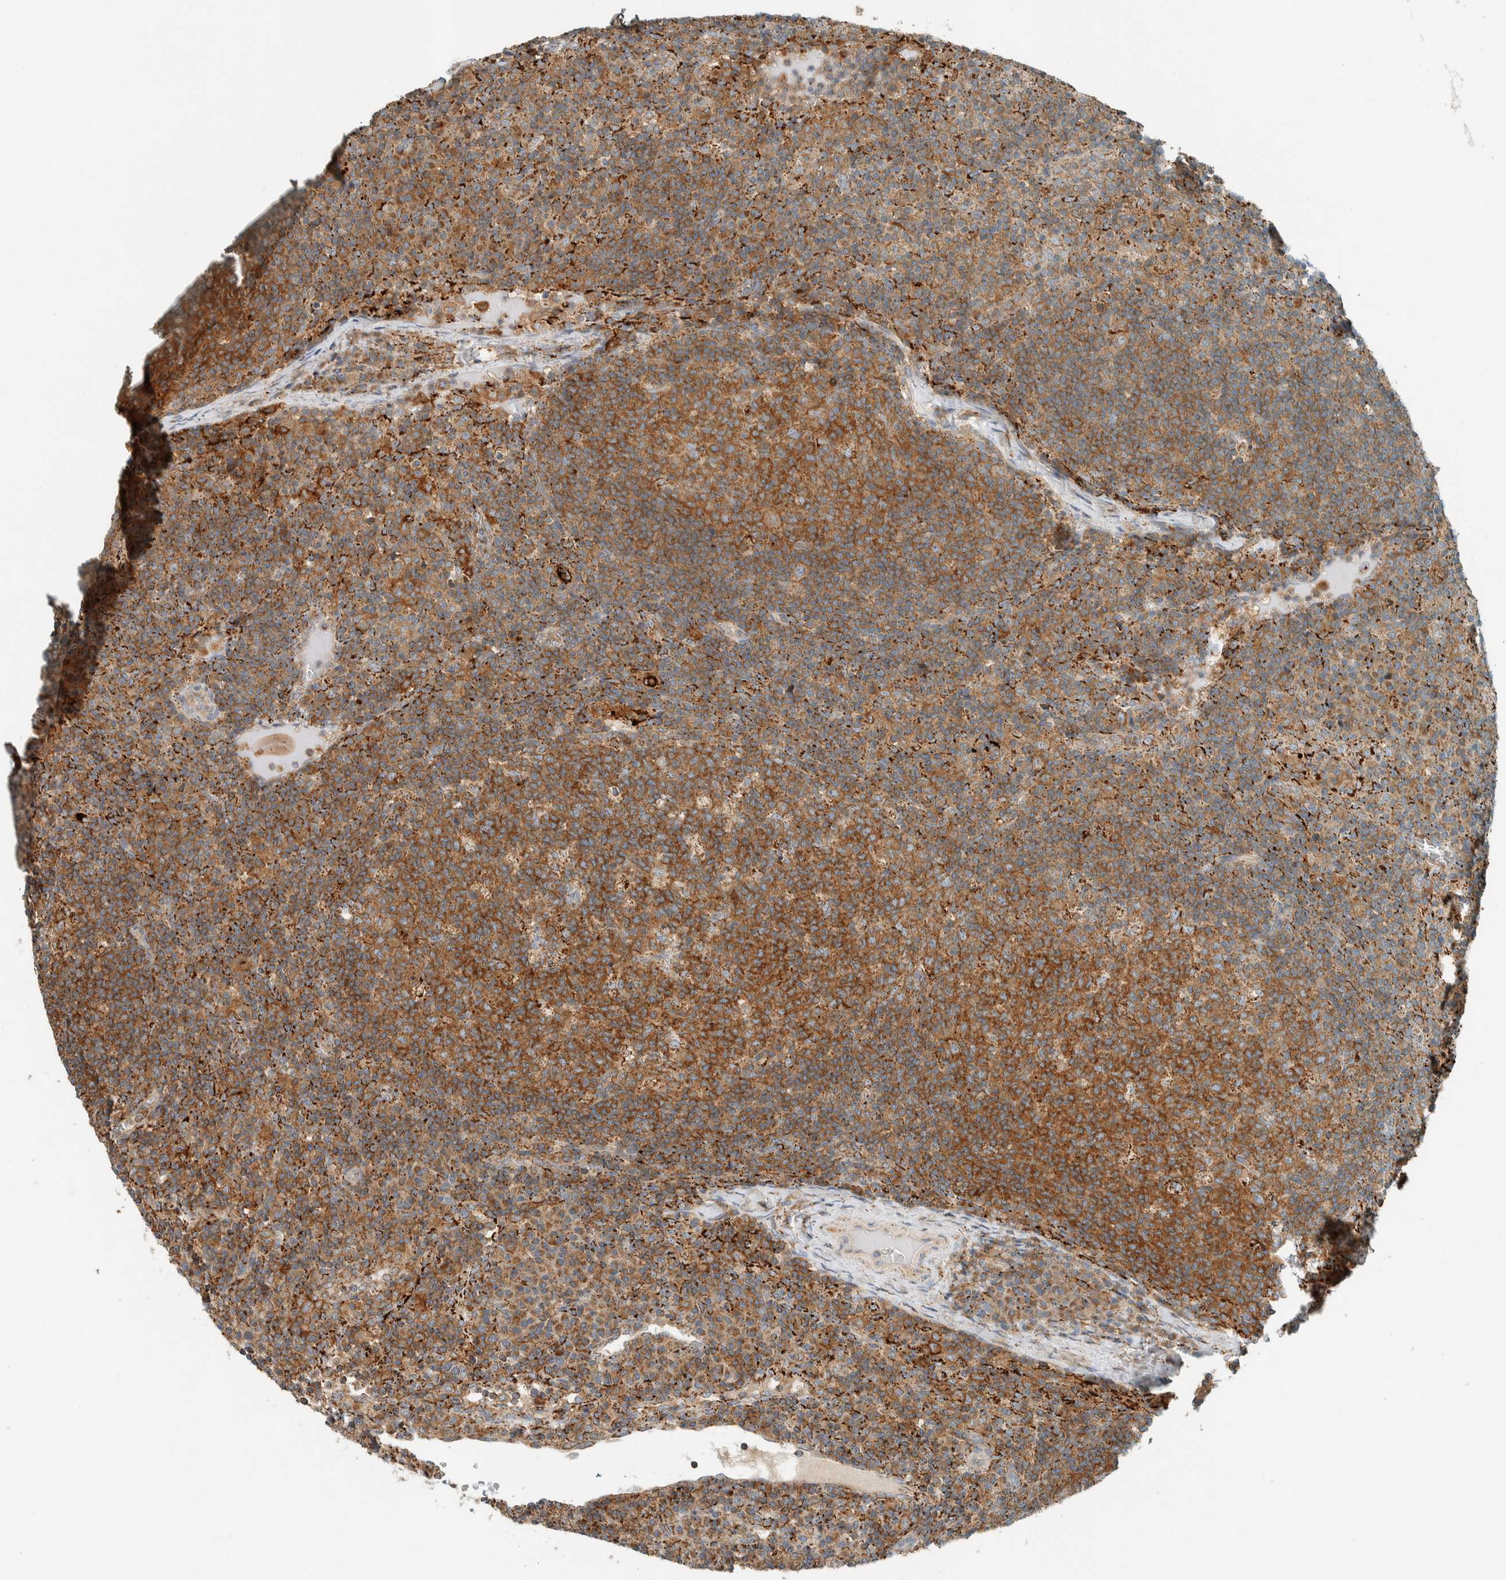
{"staining": {"intensity": "strong", "quantity": ">75%", "location": "cytoplasmic/membranous"}, "tissue": "lymph node", "cell_type": "Germinal center cells", "image_type": "normal", "snomed": [{"axis": "morphology", "description": "Normal tissue, NOS"}, {"axis": "morphology", "description": "Inflammation, NOS"}, {"axis": "topography", "description": "Lymph node"}], "caption": "Lymph node stained with immunohistochemistry (IHC) exhibits strong cytoplasmic/membranous expression in approximately >75% of germinal center cells. (IHC, brightfield microscopy, high magnification).", "gene": "SPAG5", "patient": {"sex": "male", "age": 55}}